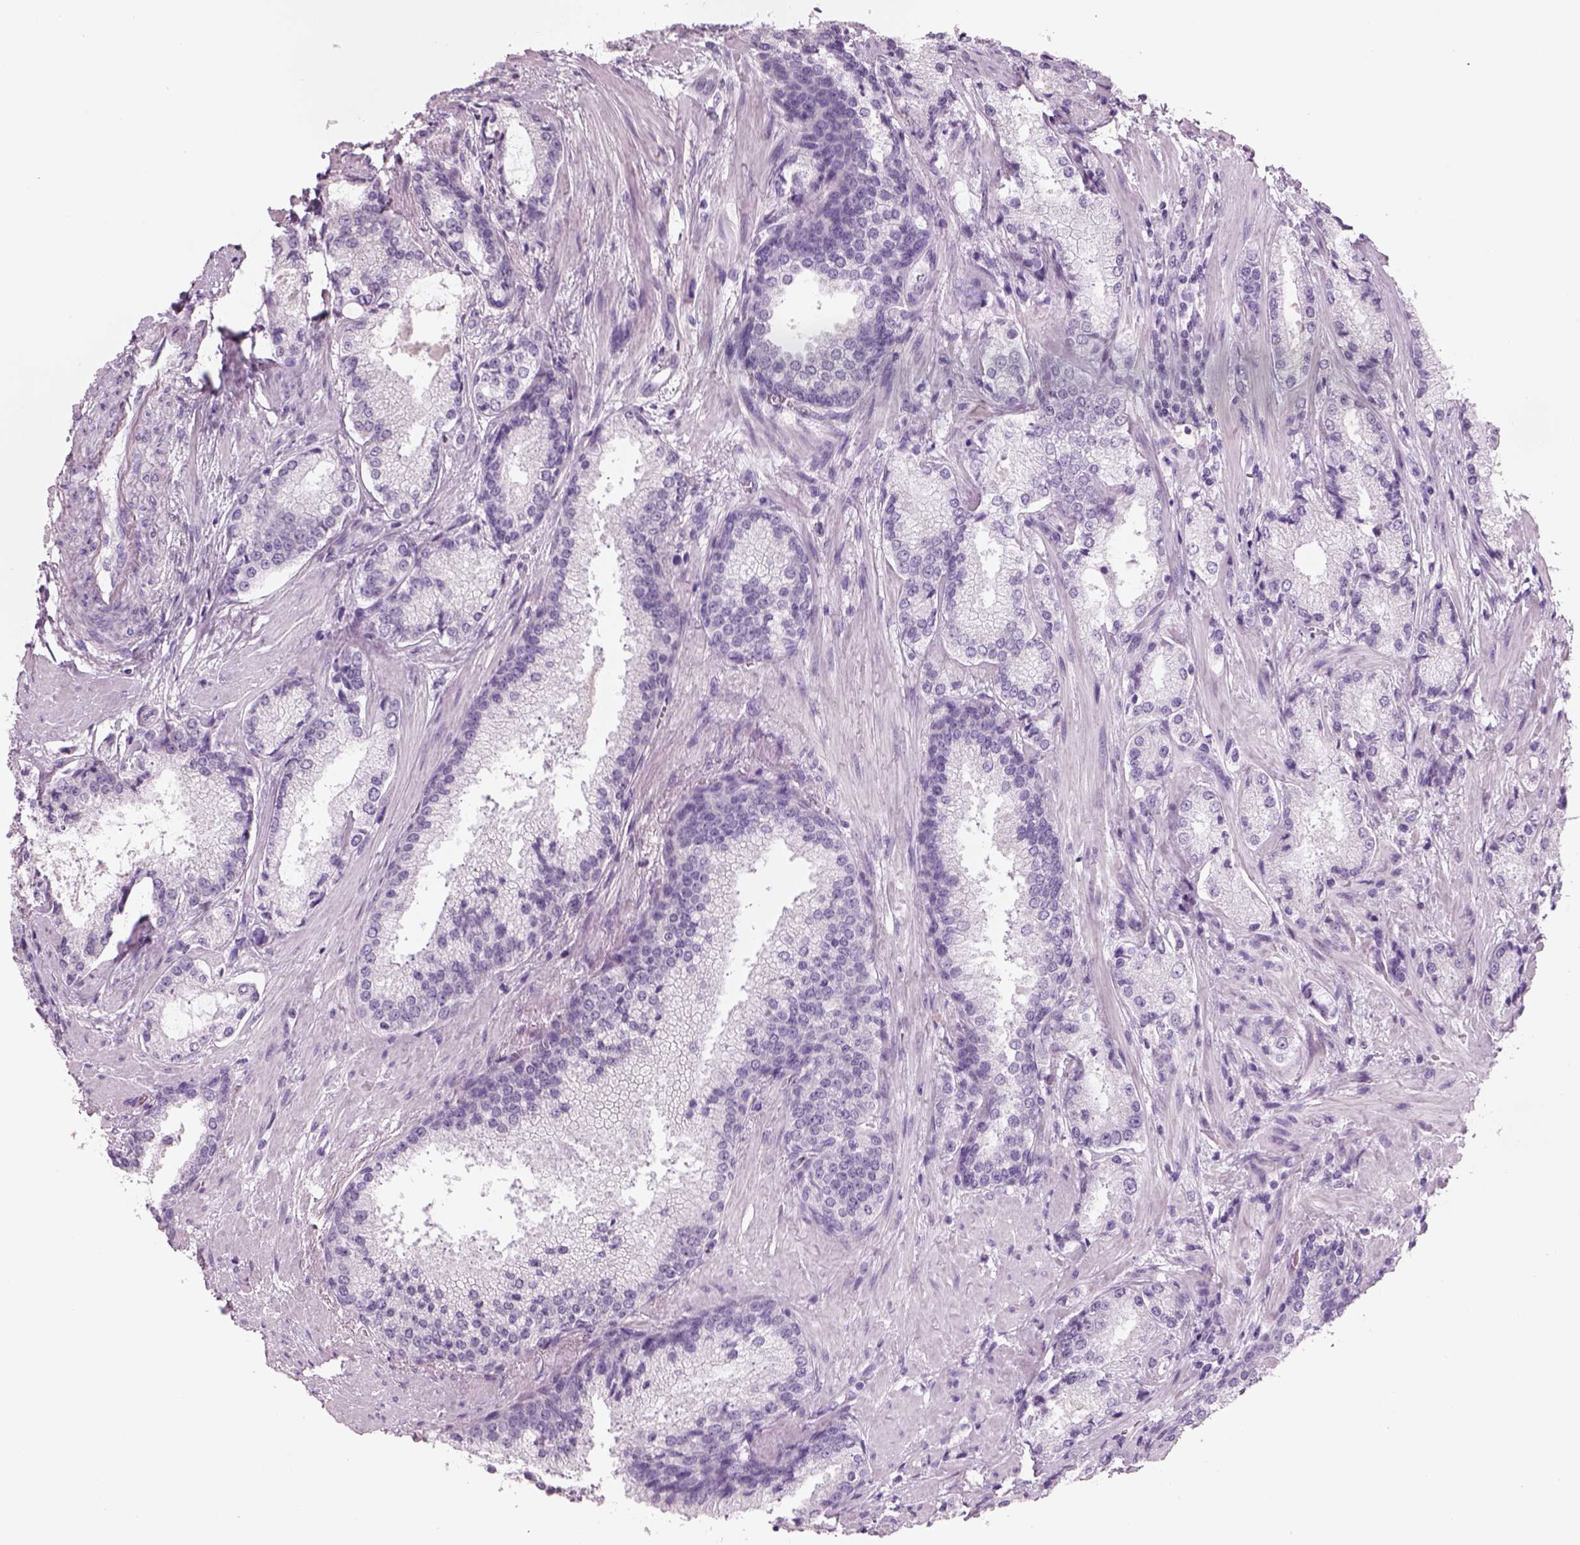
{"staining": {"intensity": "negative", "quantity": "none", "location": "none"}, "tissue": "prostate cancer", "cell_type": "Tumor cells", "image_type": "cancer", "snomed": [{"axis": "morphology", "description": "Adenocarcinoma, Low grade"}, {"axis": "topography", "description": "Prostate"}], "caption": "Immunohistochemical staining of prostate adenocarcinoma (low-grade) exhibits no significant positivity in tumor cells. The staining was performed using DAB (3,3'-diaminobenzidine) to visualize the protein expression in brown, while the nuclei were stained in blue with hematoxylin (Magnification: 20x).", "gene": "RHO", "patient": {"sex": "male", "age": 56}}